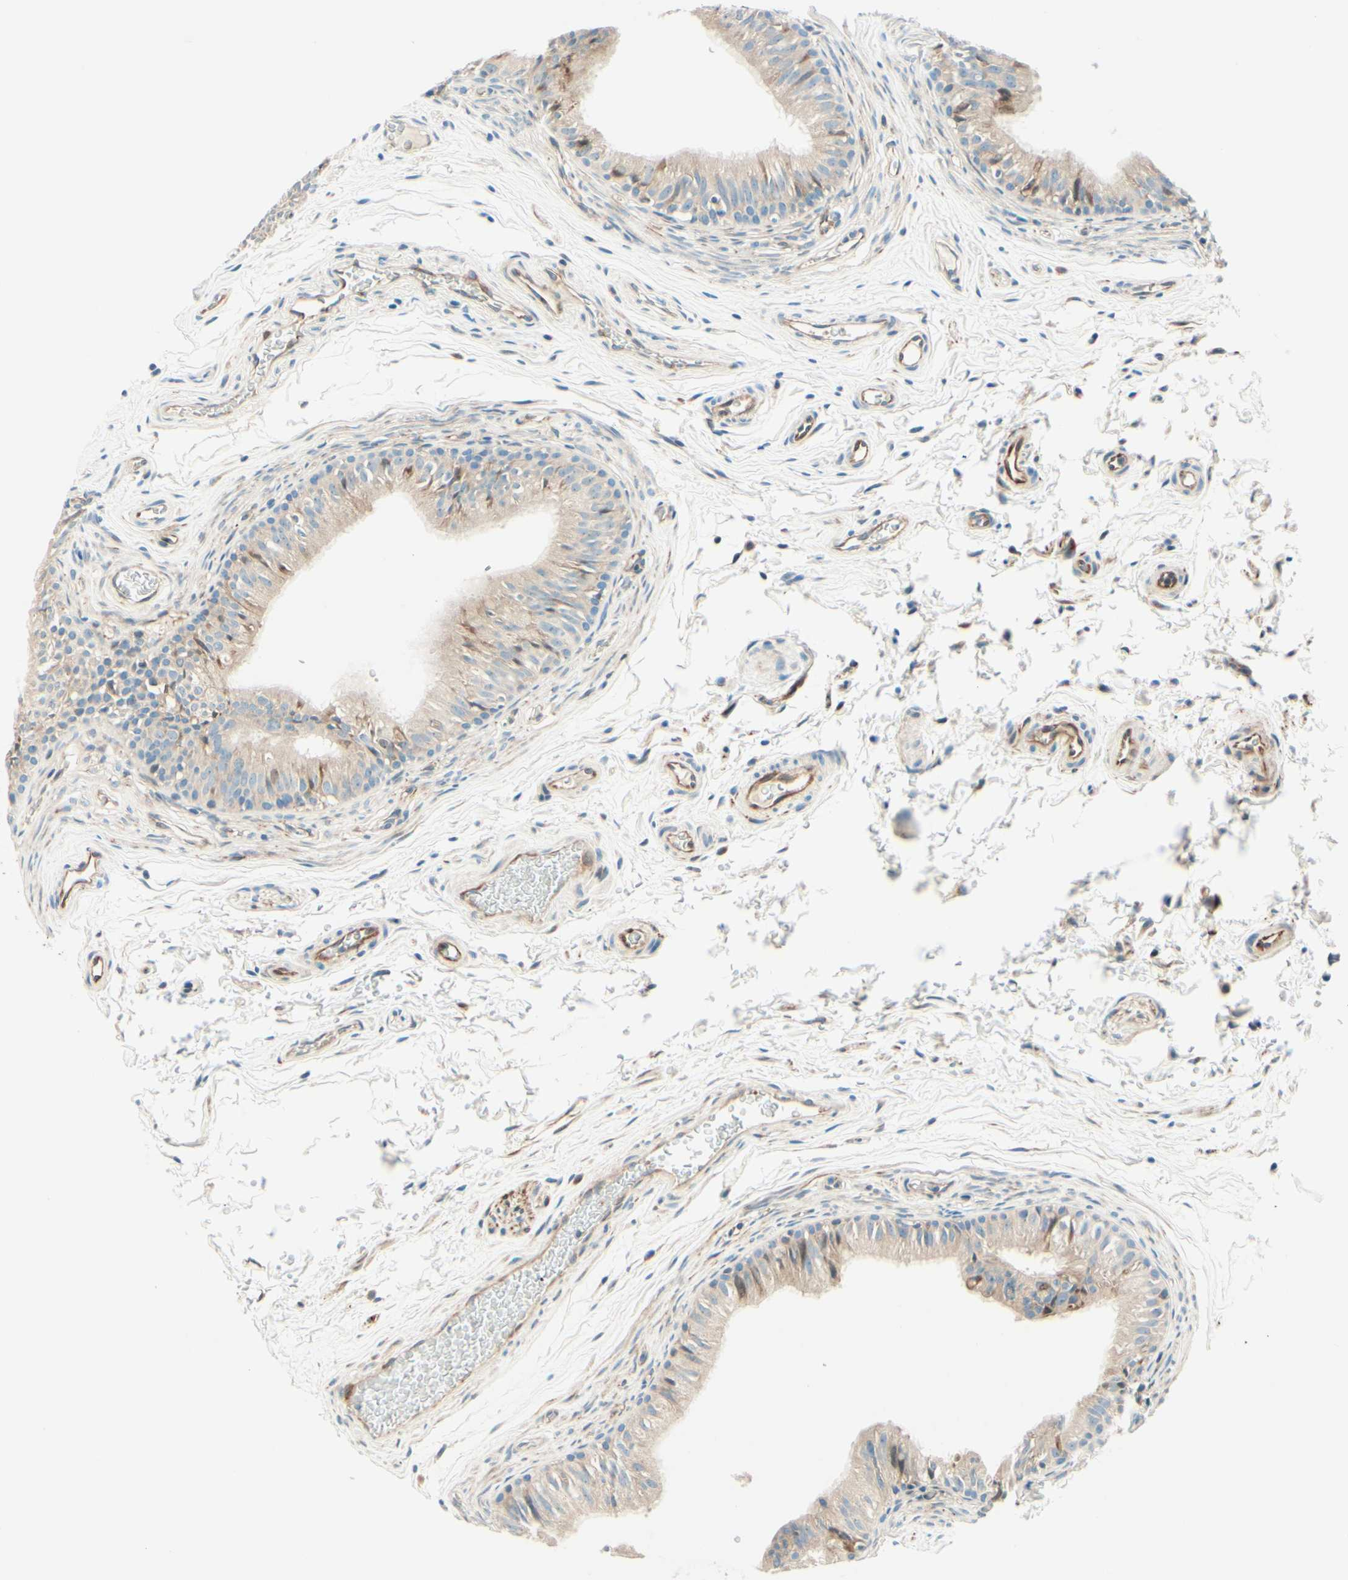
{"staining": {"intensity": "weak", "quantity": "<25%", "location": "cytoplasmic/membranous"}, "tissue": "epididymis", "cell_type": "Glandular cells", "image_type": "normal", "snomed": [{"axis": "morphology", "description": "Normal tissue, NOS"}, {"axis": "topography", "description": "Epididymis"}], "caption": "This photomicrograph is of normal epididymis stained with immunohistochemistry to label a protein in brown with the nuclei are counter-stained blue. There is no positivity in glandular cells.", "gene": "TAOK2", "patient": {"sex": "male", "age": 36}}